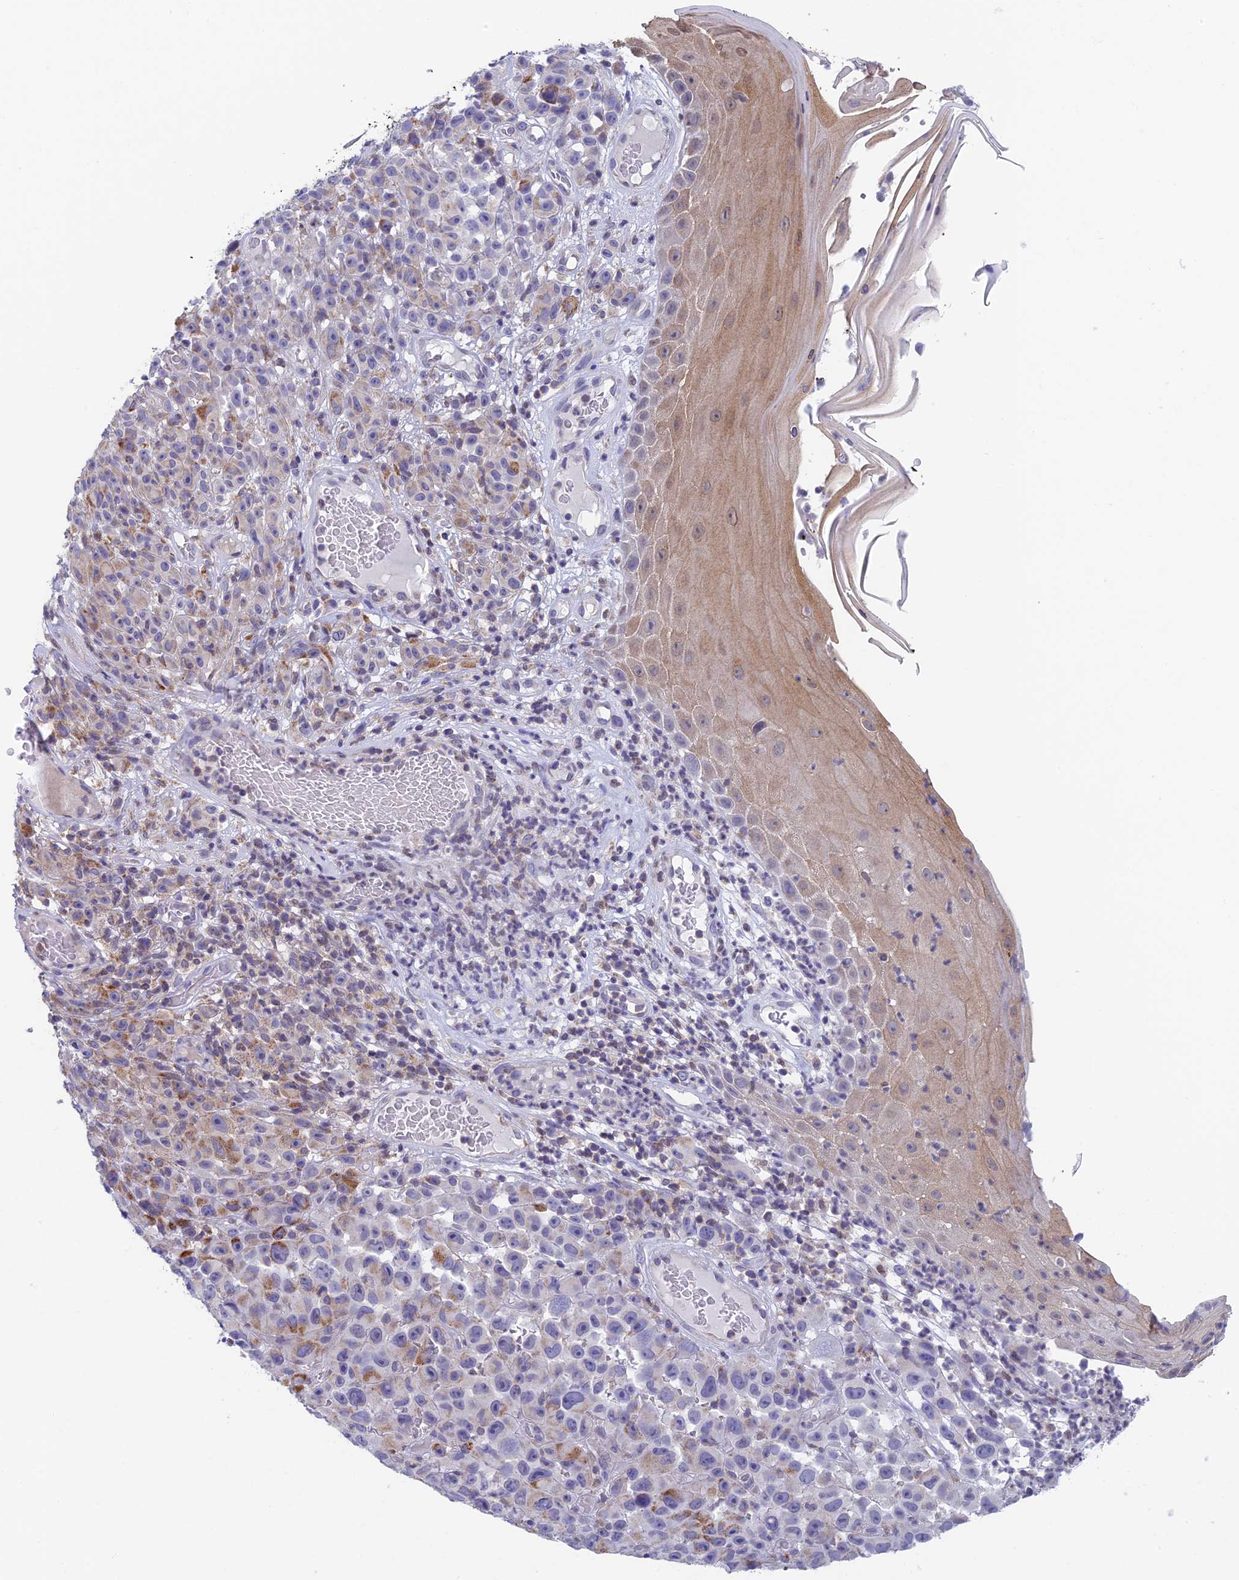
{"staining": {"intensity": "moderate", "quantity": "25%-75%", "location": "cytoplasmic/membranous"}, "tissue": "melanoma", "cell_type": "Tumor cells", "image_type": "cancer", "snomed": [{"axis": "morphology", "description": "Malignant melanoma, NOS"}, {"axis": "topography", "description": "Skin"}], "caption": "Protein positivity by IHC shows moderate cytoplasmic/membranous expression in about 25%-75% of tumor cells in melanoma. (Brightfield microscopy of DAB IHC at high magnification).", "gene": "REXO5", "patient": {"sex": "female", "age": 82}}